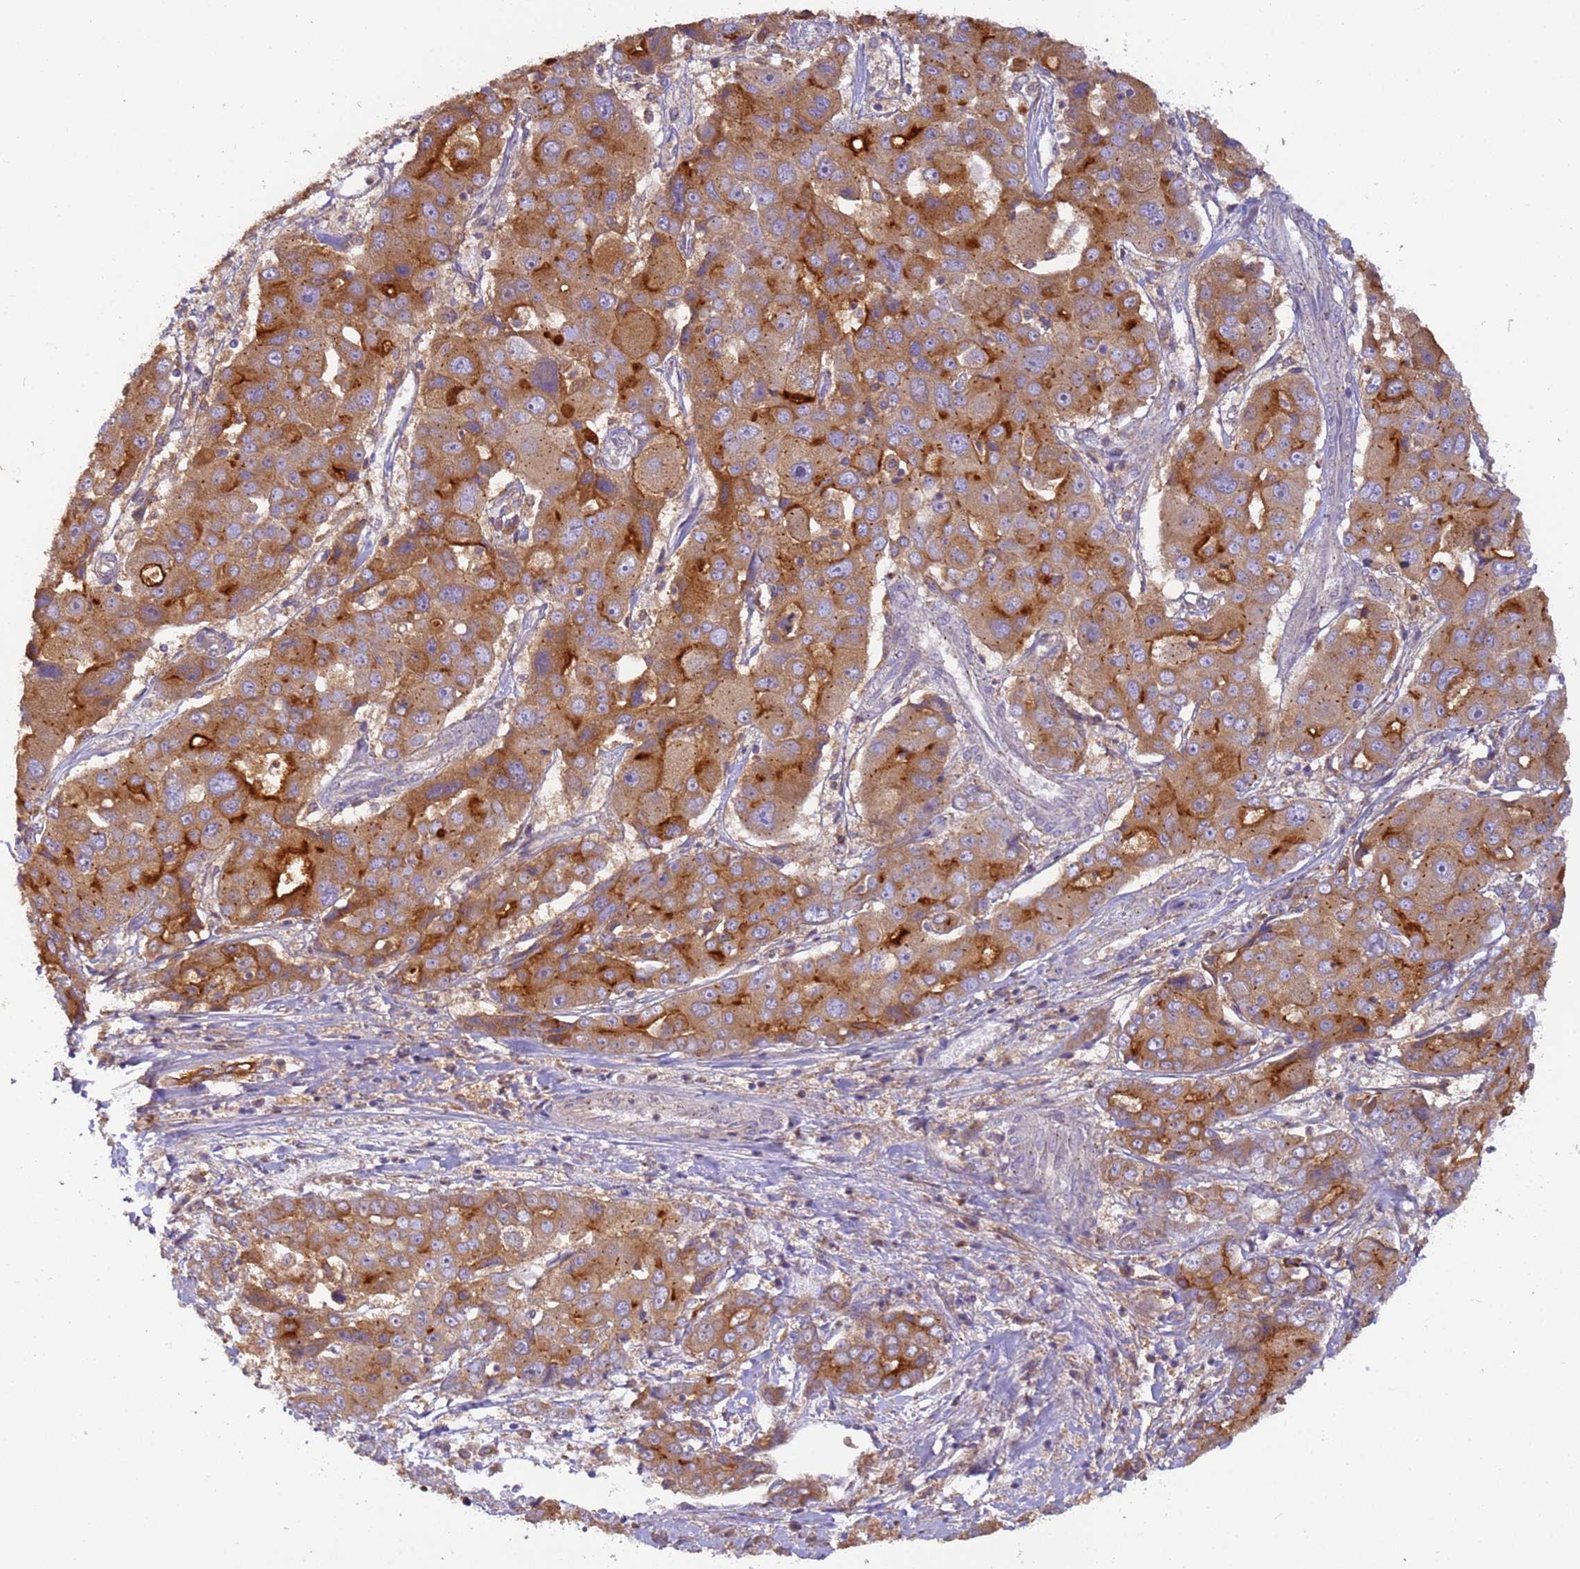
{"staining": {"intensity": "moderate", "quantity": ">75%", "location": "cytoplasmic/membranous"}, "tissue": "liver cancer", "cell_type": "Tumor cells", "image_type": "cancer", "snomed": [{"axis": "morphology", "description": "Cholangiocarcinoma"}, {"axis": "topography", "description": "Liver"}], "caption": "Immunohistochemical staining of human liver cancer (cholangiocarcinoma) shows moderate cytoplasmic/membranous protein staining in about >75% of tumor cells. (DAB (3,3'-diaminobenzidine) IHC with brightfield microscopy, high magnification).", "gene": "TIGAR", "patient": {"sex": "male", "age": 67}}